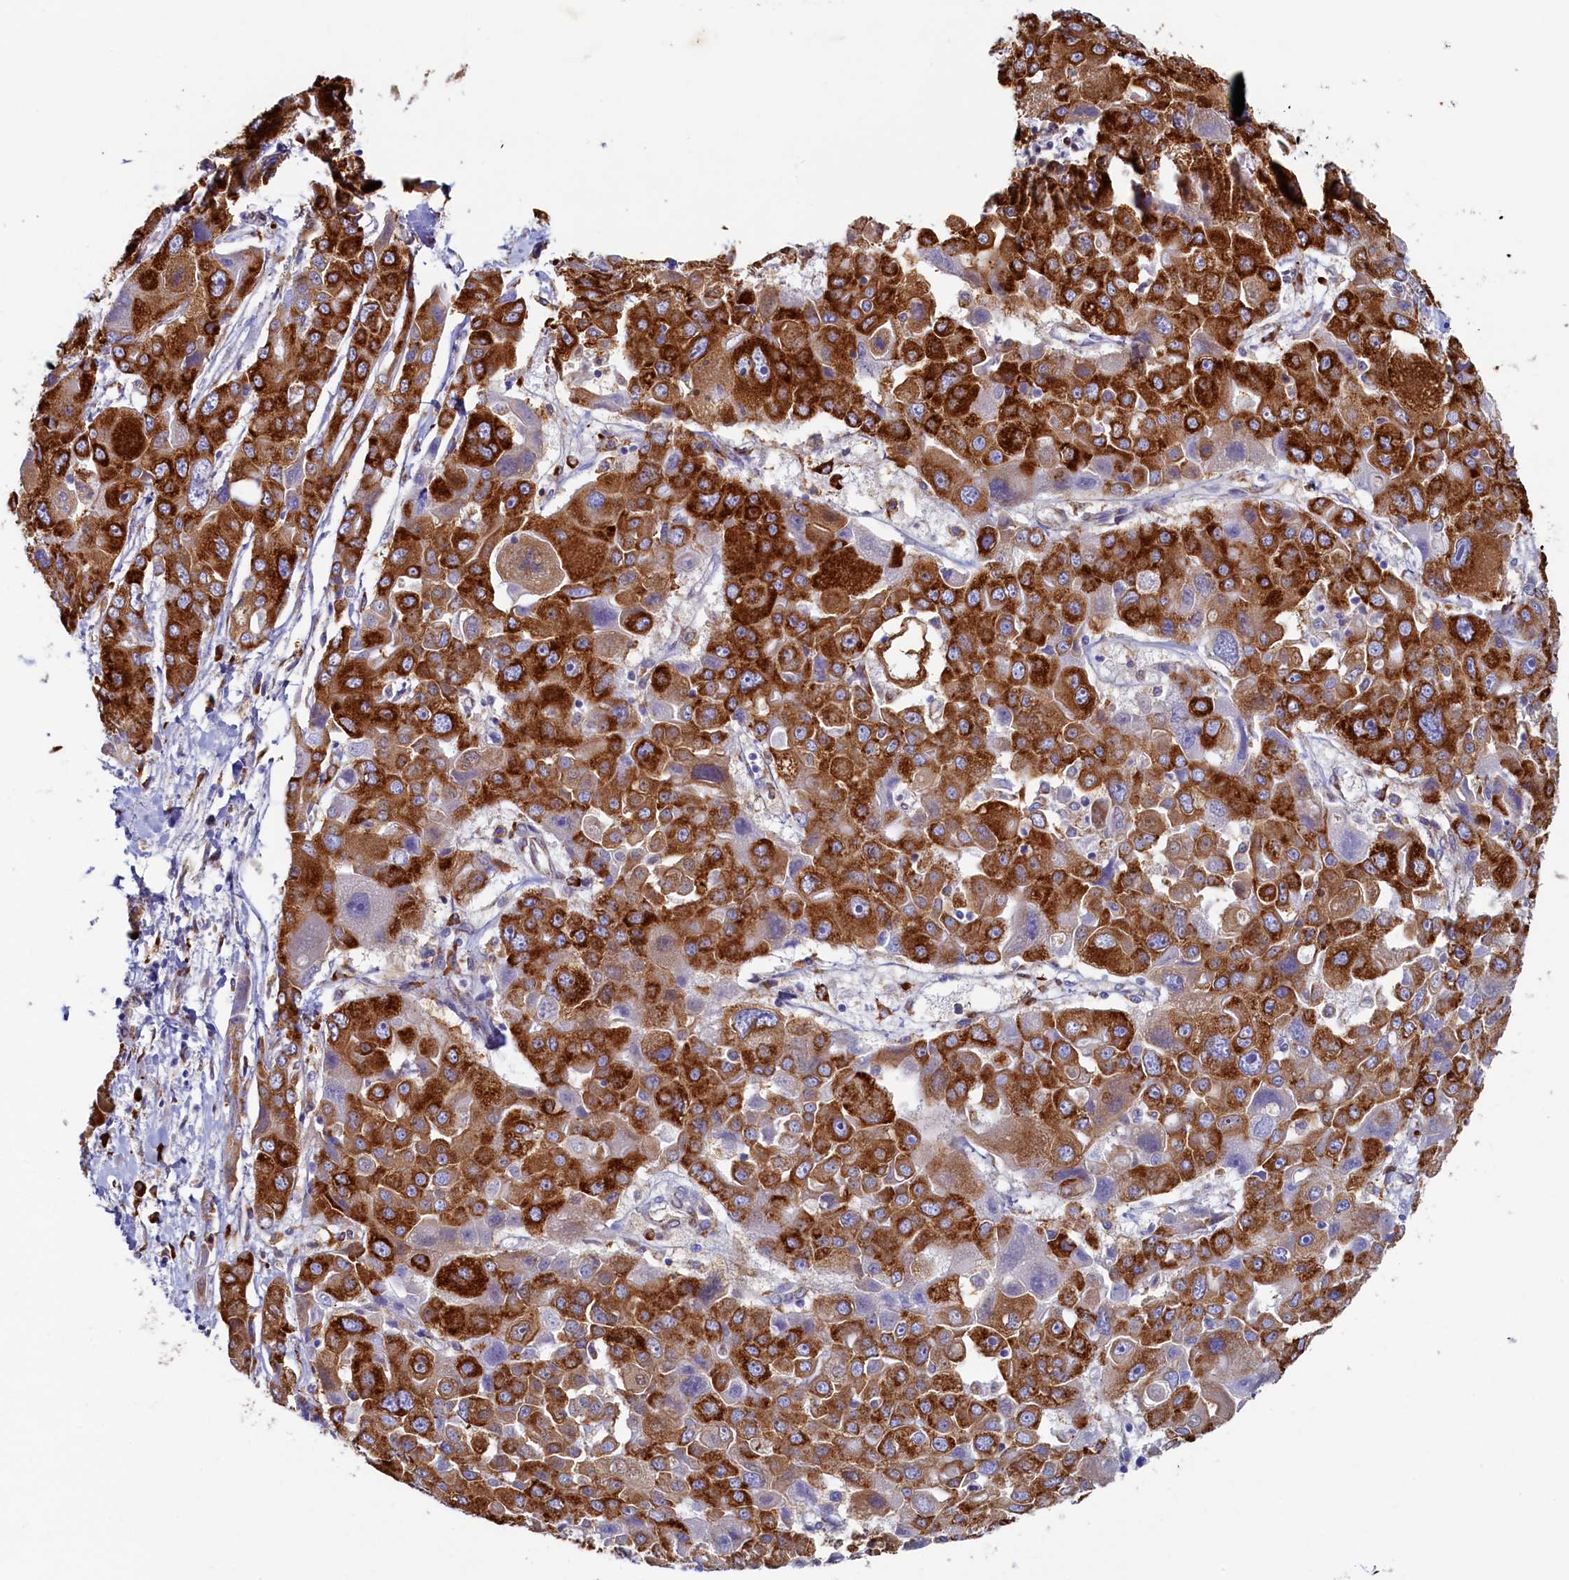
{"staining": {"intensity": "strong", "quantity": ">75%", "location": "cytoplasmic/membranous"}, "tissue": "liver cancer", "cell_type": "Tumor cells", "image_type": "cancer", "snomed": [{"axis": "morphology", "description": "Cholangiocarcinoma"}, {"axis": "topography", "description": "Liver"}], "caption": "This micrograph reveals cholangiocarcinoma (liver) stained with immunohistochemistry (IHC) to label a protein in brown. The cytoplasmic/membranous of tumor cells show strong positivity for the protein. Nuclei are counter-stained blue.", "gene": "TMEM18", "patient": {"sex": "male", "age": 67}}